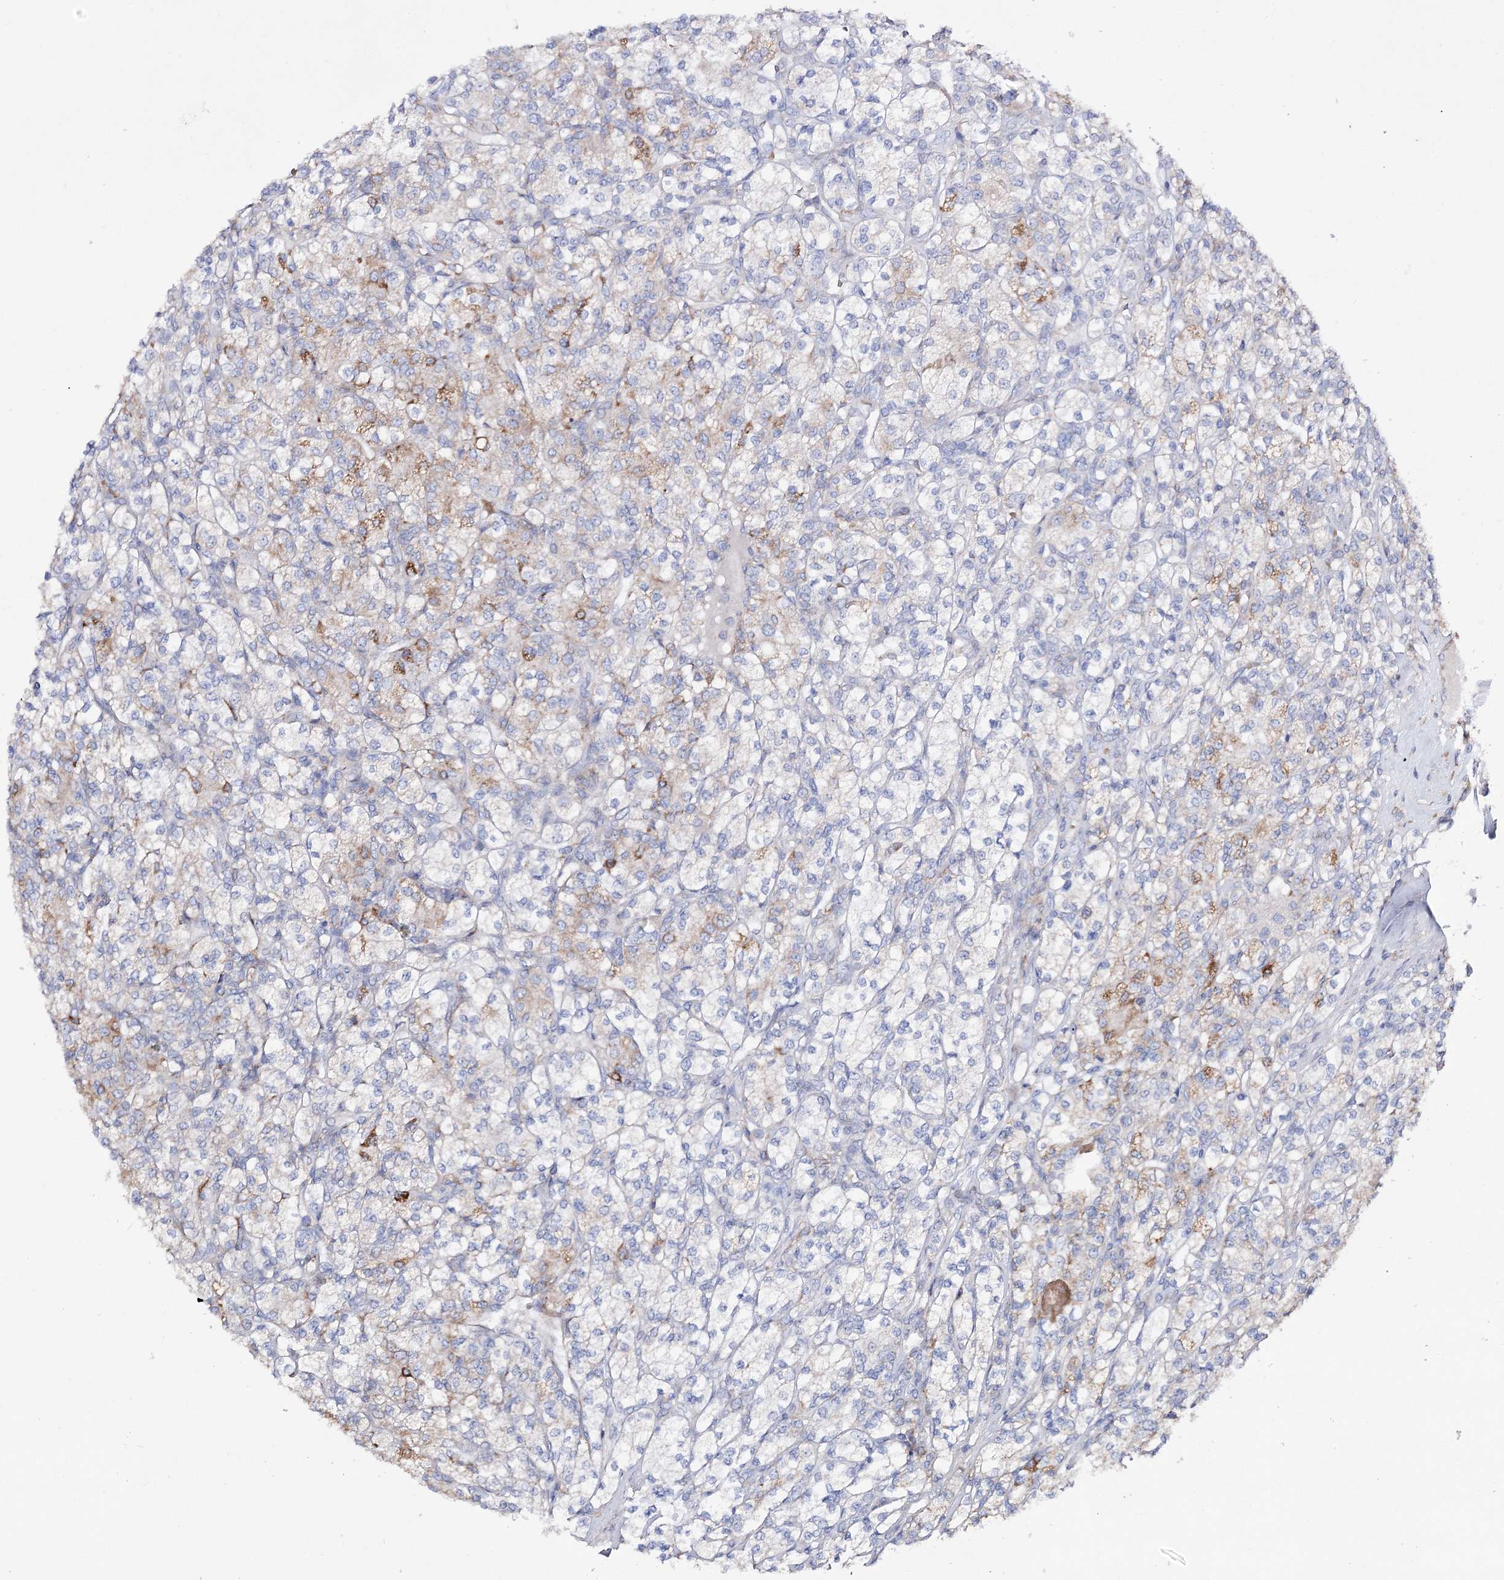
{"staining": {"intensity": "moderate", "quantity": "25%-75%", "location": "cytoplasmic/membranous"}, "tissue": "renal cancer", "cell_type": "Tumor cells", "image_type": "cancer", "snomed": [{"axis": "morphology", "description": "Adenocarcinoma, NOS"}, {"axis": "topography", "description": "Kidney"}], "caption": "Moderate cytoplasmic/membranous staining is present in about 25%-75% of tumor cells in renal cancer (adenocarcinoma).", "gene": "COX15", "patient": {"sex": "male", "age": 77}}